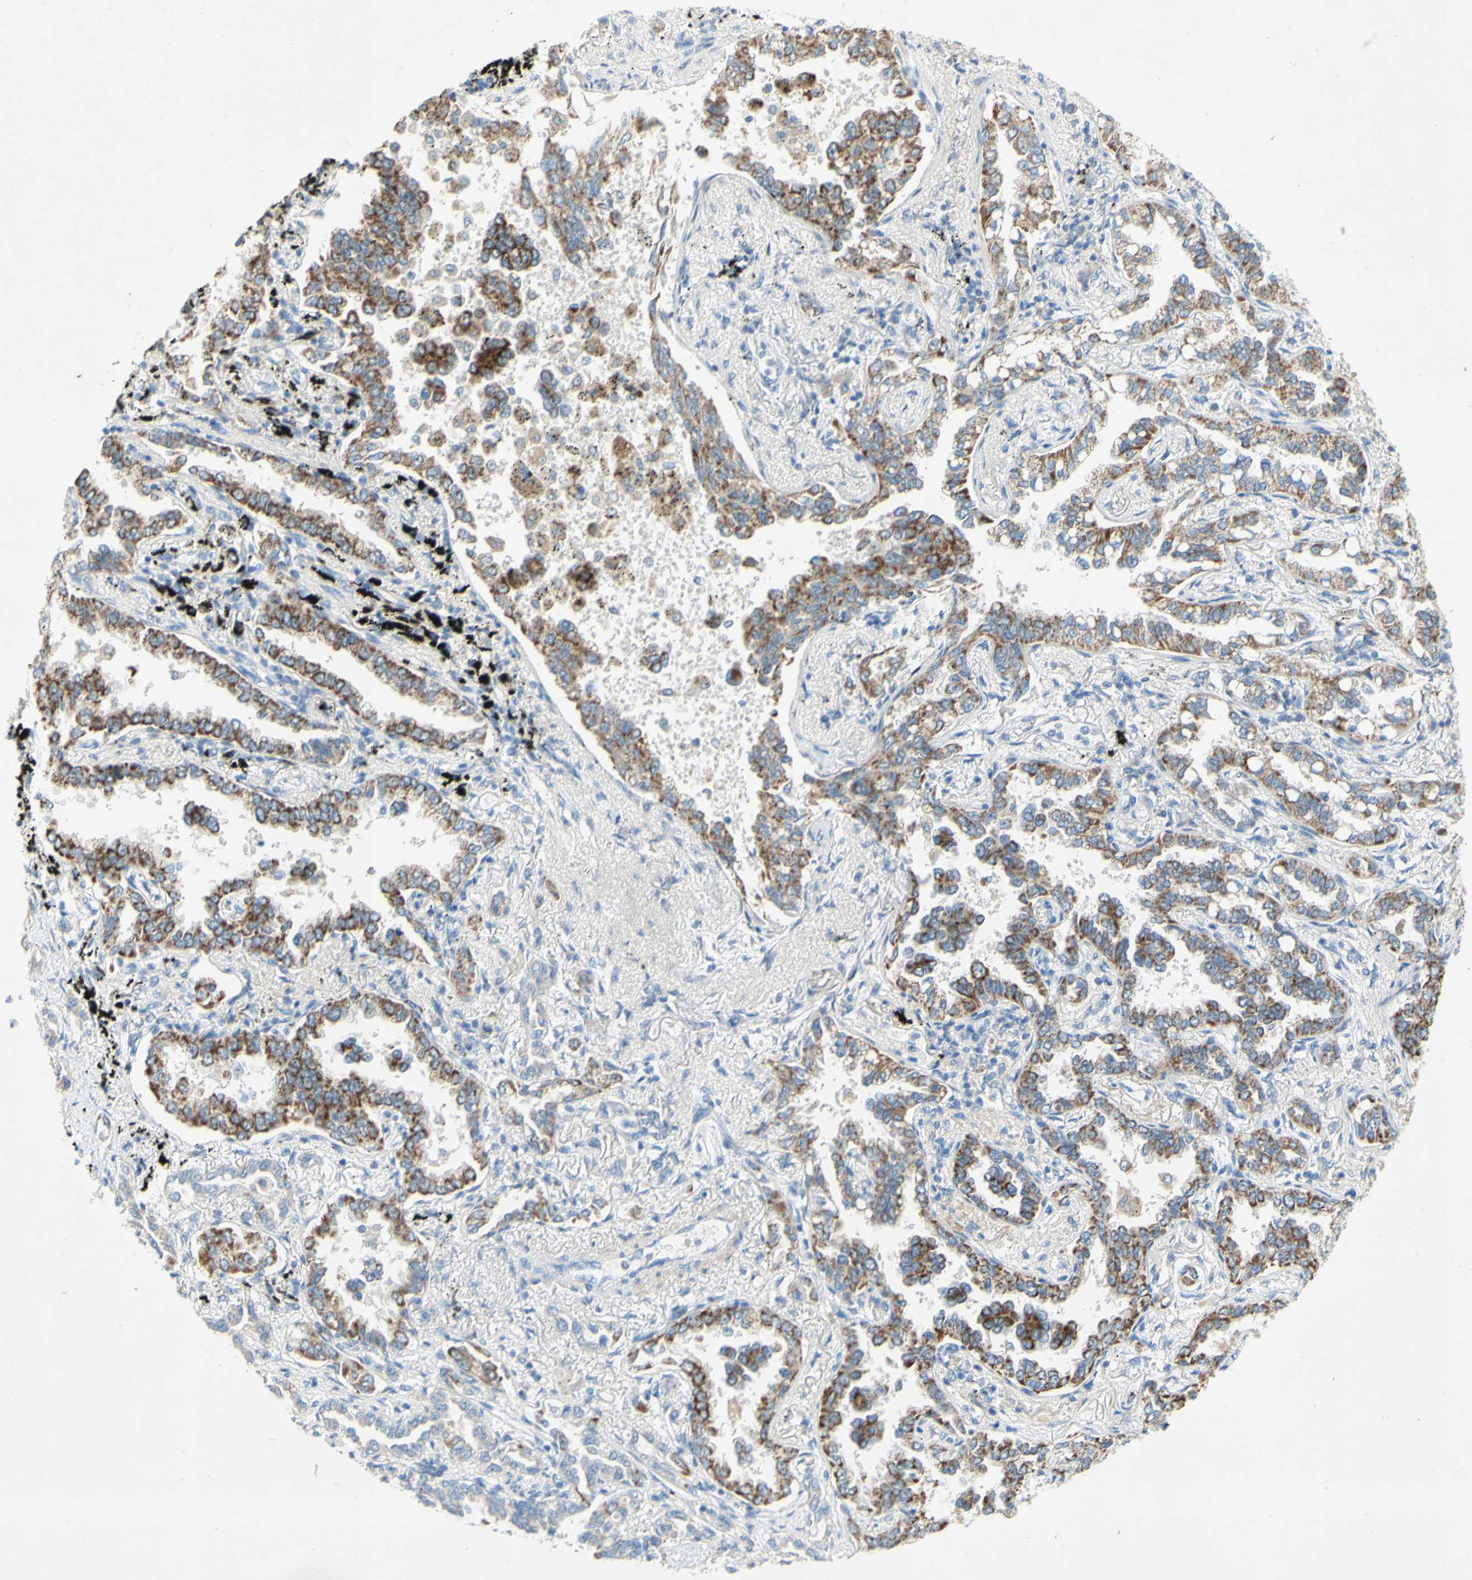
{"staining": {"intensity": "moderate", "quantity": ">75%", "location": "cytoplasmic/membranous"}, "tissue": "lung cancer", "cell_type": "Tumor cells", "image_type": "cancer", "snomed": [{"axis": "morphology", "description": "Normal tissue, NOS"}, {"axis": "morphology", "description": "Adenocarcinoma, NOS"}, {"axis": "topography", "description": "Lung"}], "caption": "Adenocarcinoma (lung) stained with a protein marker reveals moderate staining in tumor cells.", "gene": "ACADL", "patient": {"sex": "male", "age": 59}}